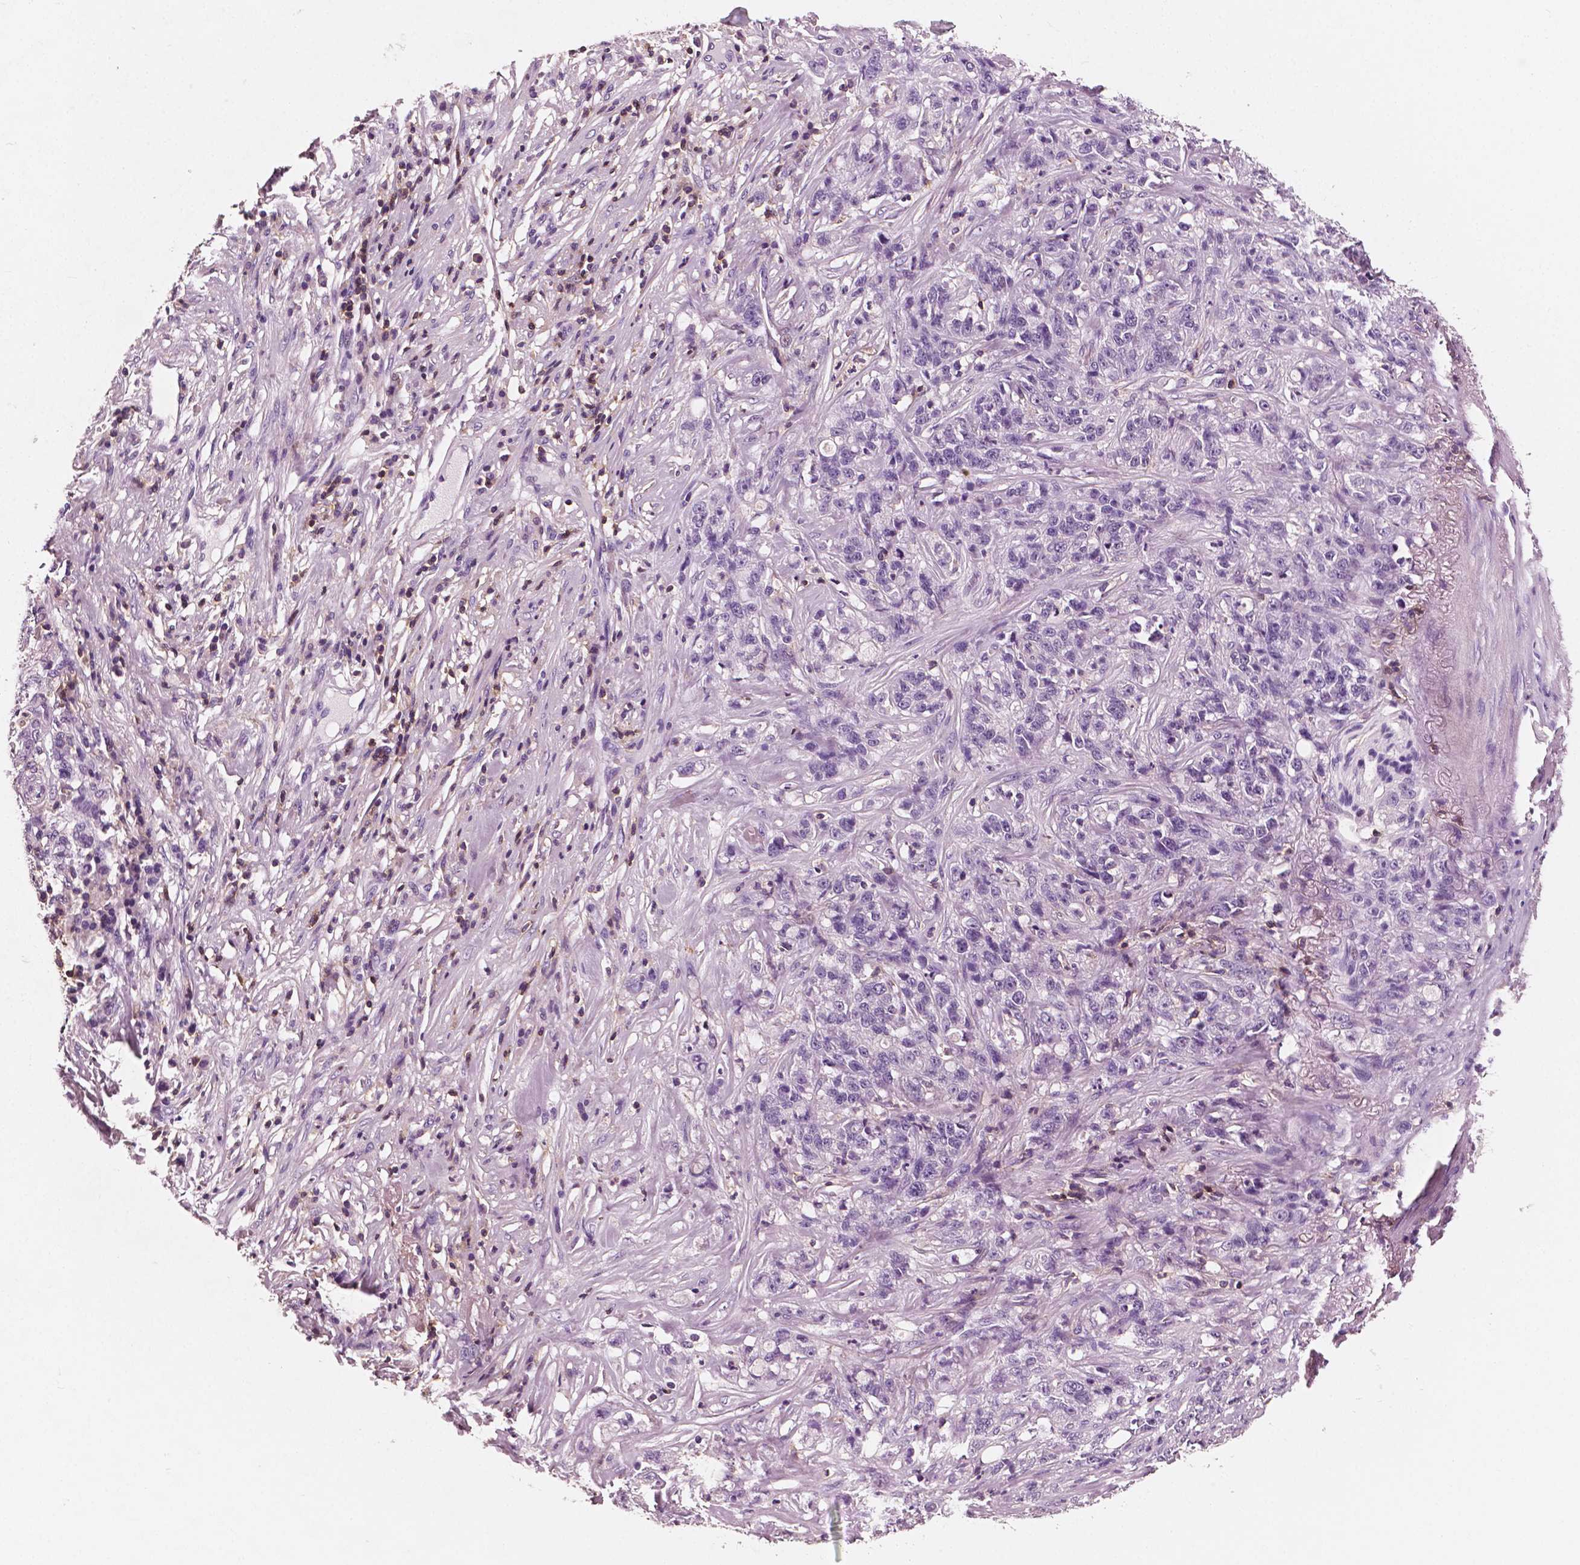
{"staining": {"intensity": "negative", "quantity": "none", "location": "none"}, "tissue": "stomach cancer", "cell_type": "Tumor cells", "image_type": "cancer", "snomed": [{"axis": "morphology", "description": "Adenocarcinoma, NOS"}, {"axis": "topography", "description": "Stomach, lower"}], "caption": "This is an immunohistochemistry (IHC) micrograph of human stomach adenocarcinoma. There is no expression in tumor cells.", "gene": "PTPRC", "patient": {"sex": "male", "age": 88}}